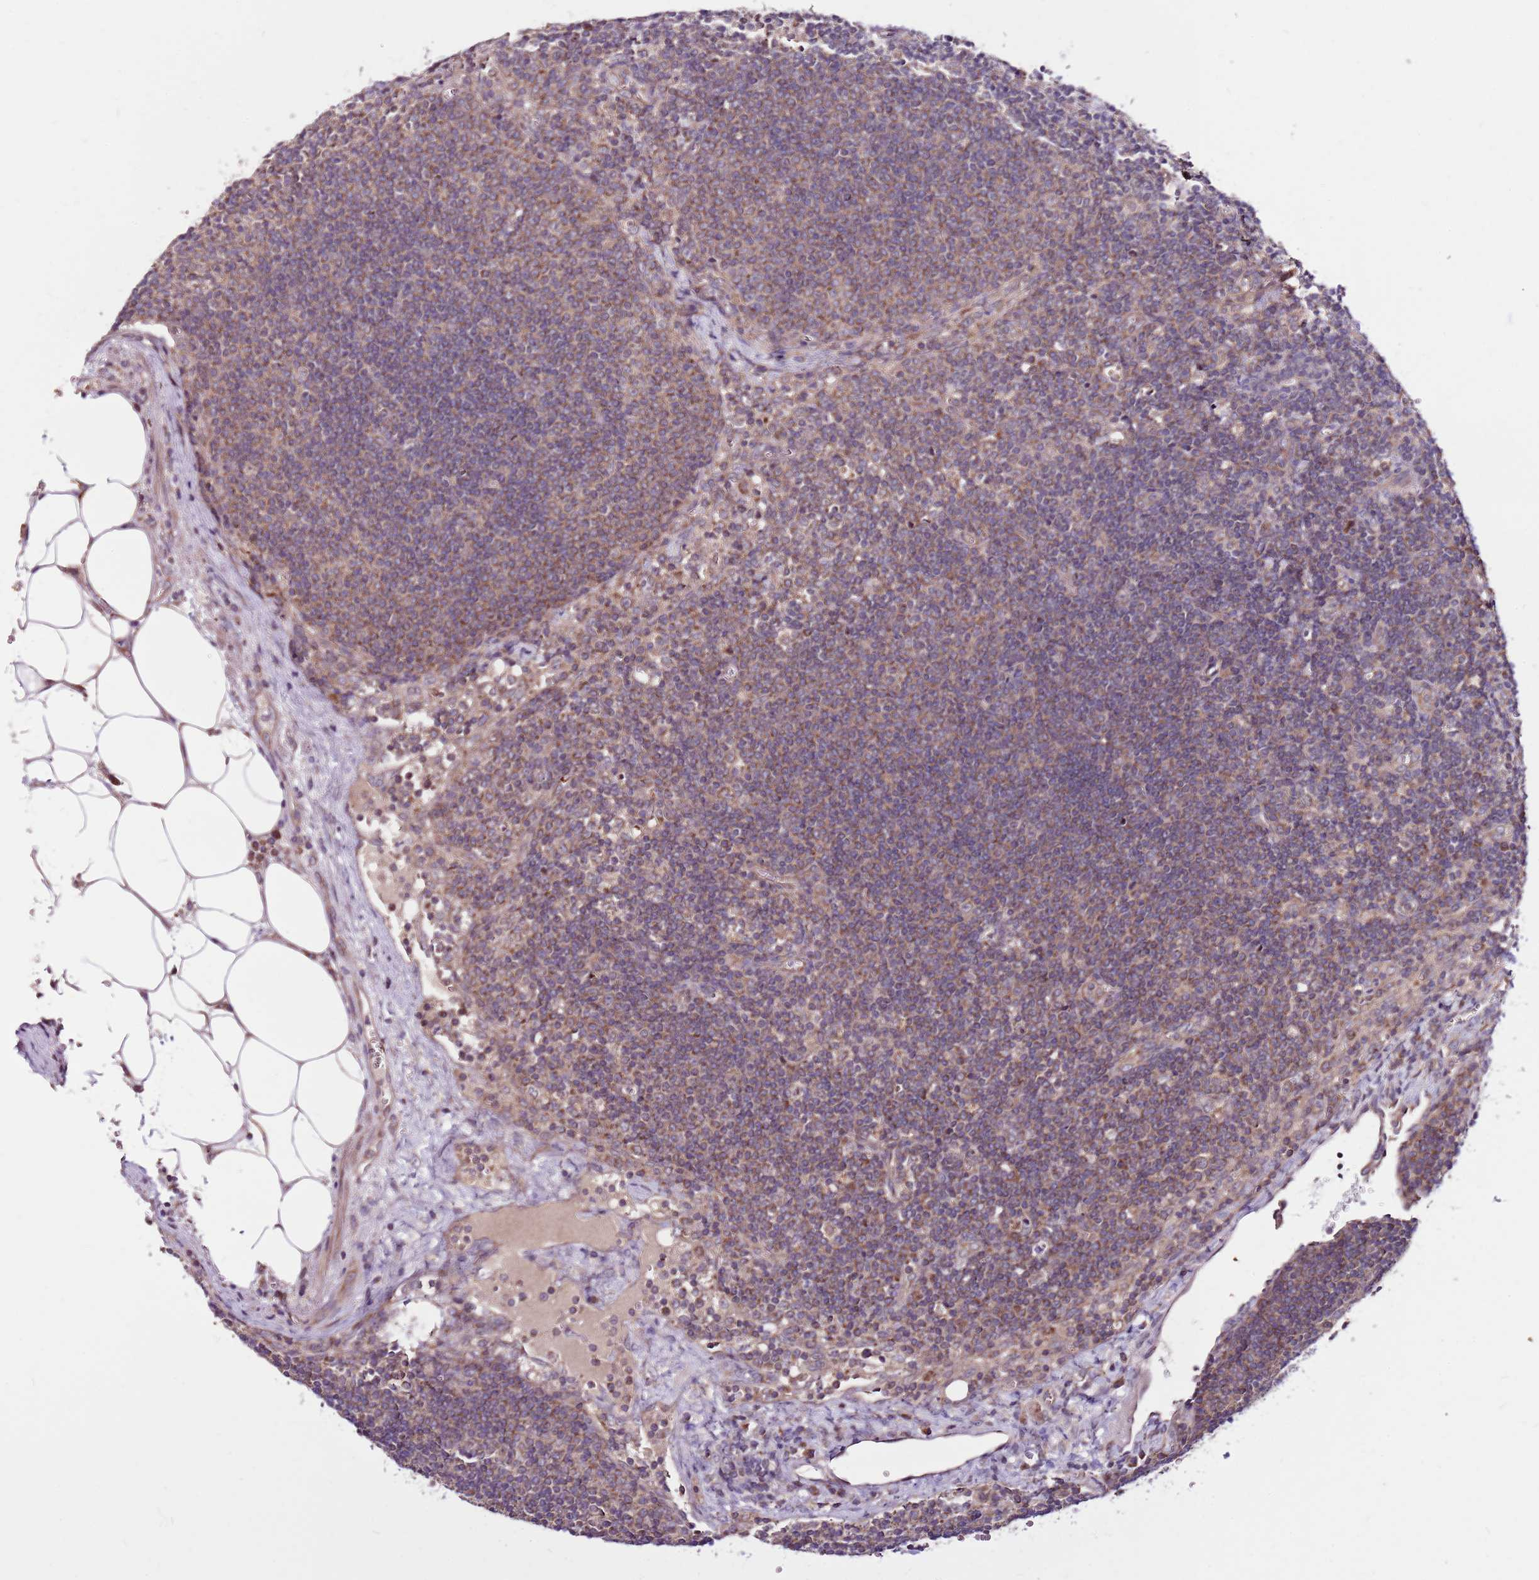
{"staining": {"intensity": "moderate", "quantity": "<25%", "location": "cytoplasmic/membranous"}, "tissue": "lymph node", "cell_type": "Germinal center cells", "image_type": "normal", "snomed": [{"axis": "morphology", "description": "Normal tissue, NOS"}, {"axis": "topography", "description": "Lymph node"}], "caption": "Protein expression analysis of unremarkable lymph node displays moderate cytoplasmic/membranous positivity in approximately <25% of germinal center cells. (Stains: DAB (3,3'-diaminobenzidine) in brown, nuclei in blue, Microscopy: brightfield microscopy at high magnification).", "gene": "SMG1", "patient": {"sex": "male", "age": 58}}